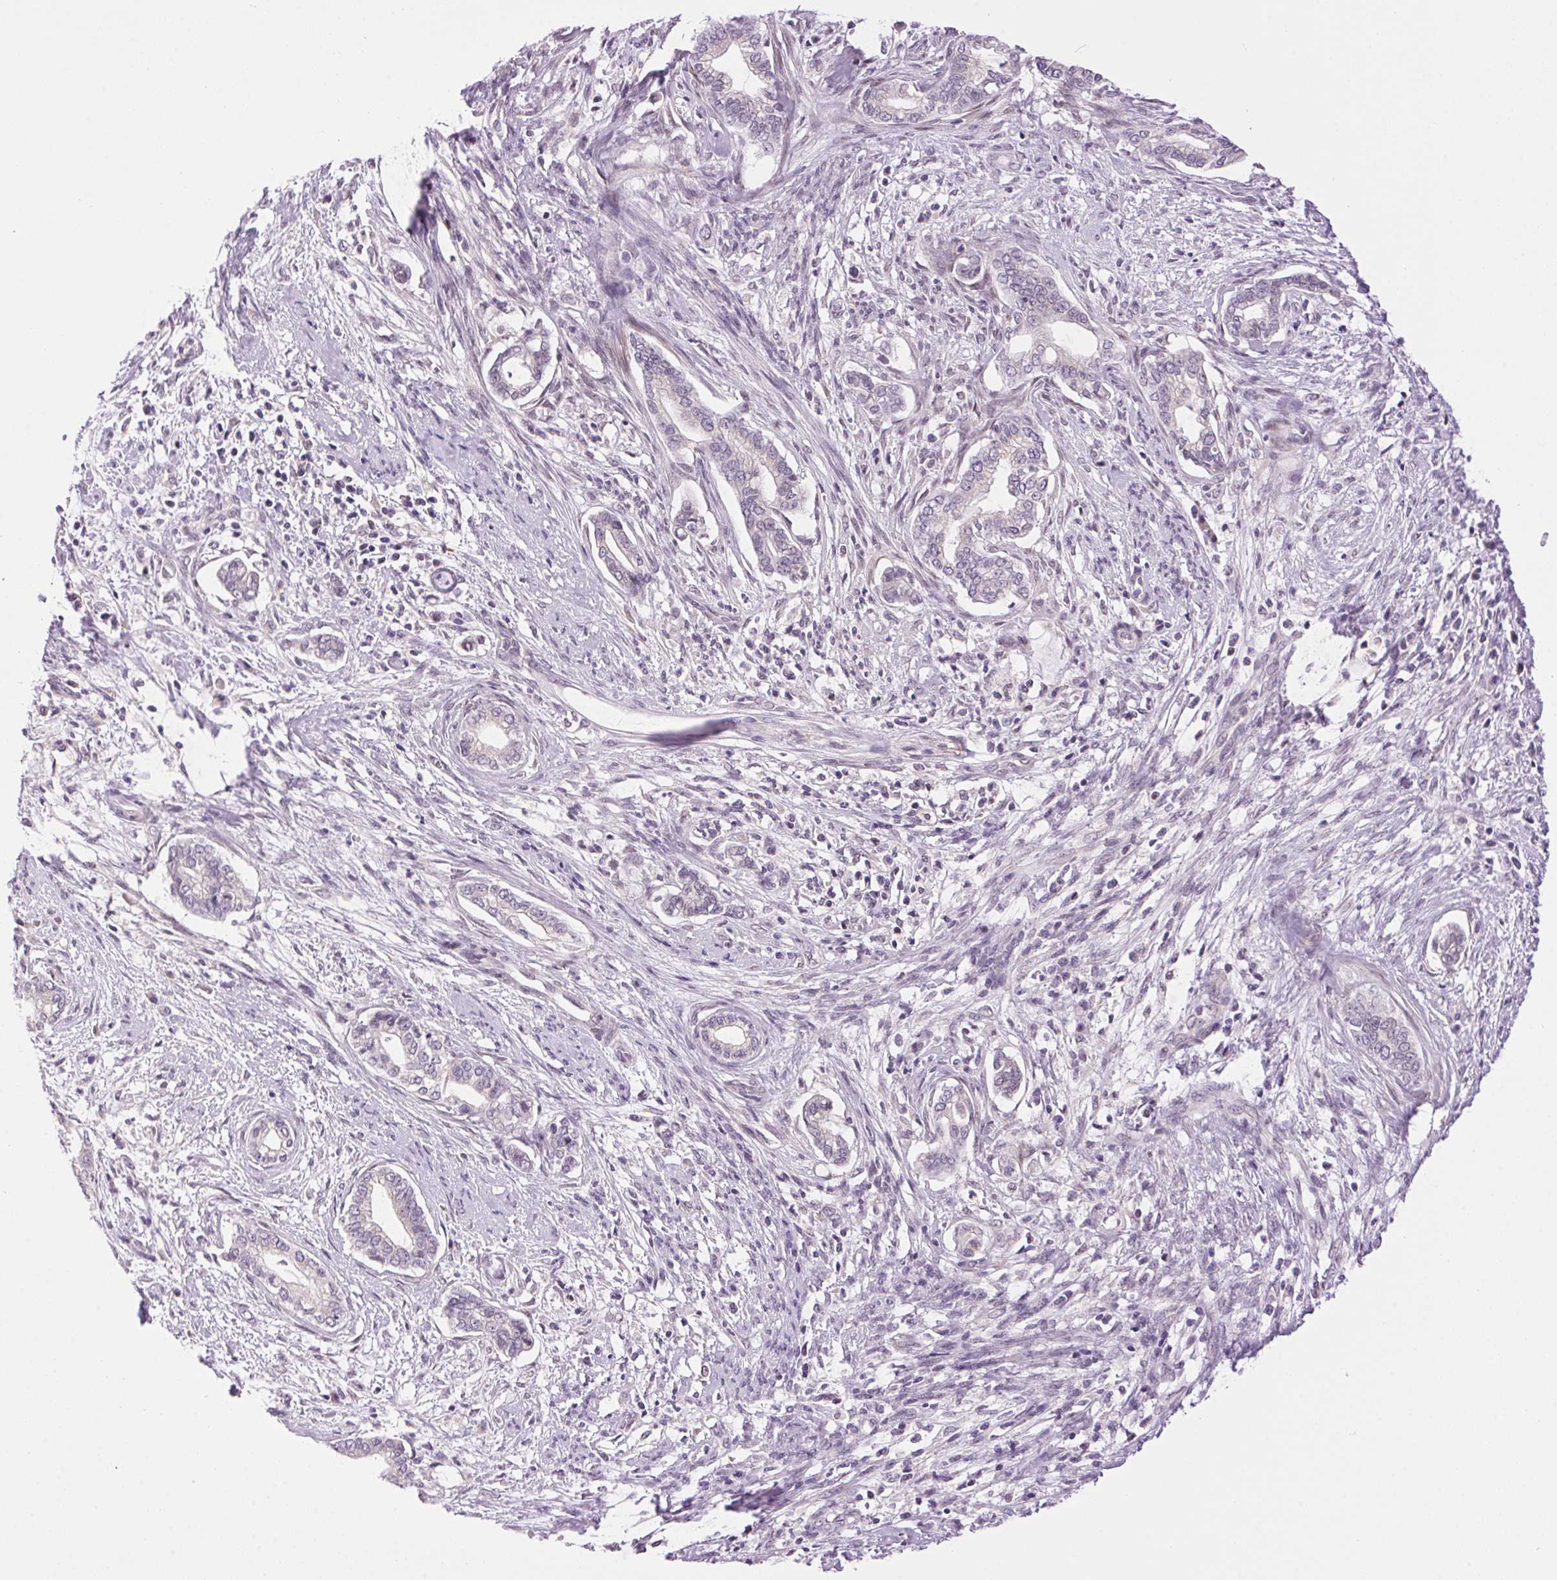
{"staining": {"intensity": "negative", "quantity": "none", "location": "none"}, "tissue": "cervical cancer", "cell_type": "Tumor cells", "image_type": "cancer", "snomed": [{"axis": "morphology", "description": "Adenocarcinoma, NOS"}, {"axis": "topography", "description": "Cervix"}], "caption": "Protein analysis of cervical cancer (adenocarcinoma) exhibits no significant expression in tumor cells.", "gene": "SMIM13", "patient": {"sex": "female", "age": 62}}